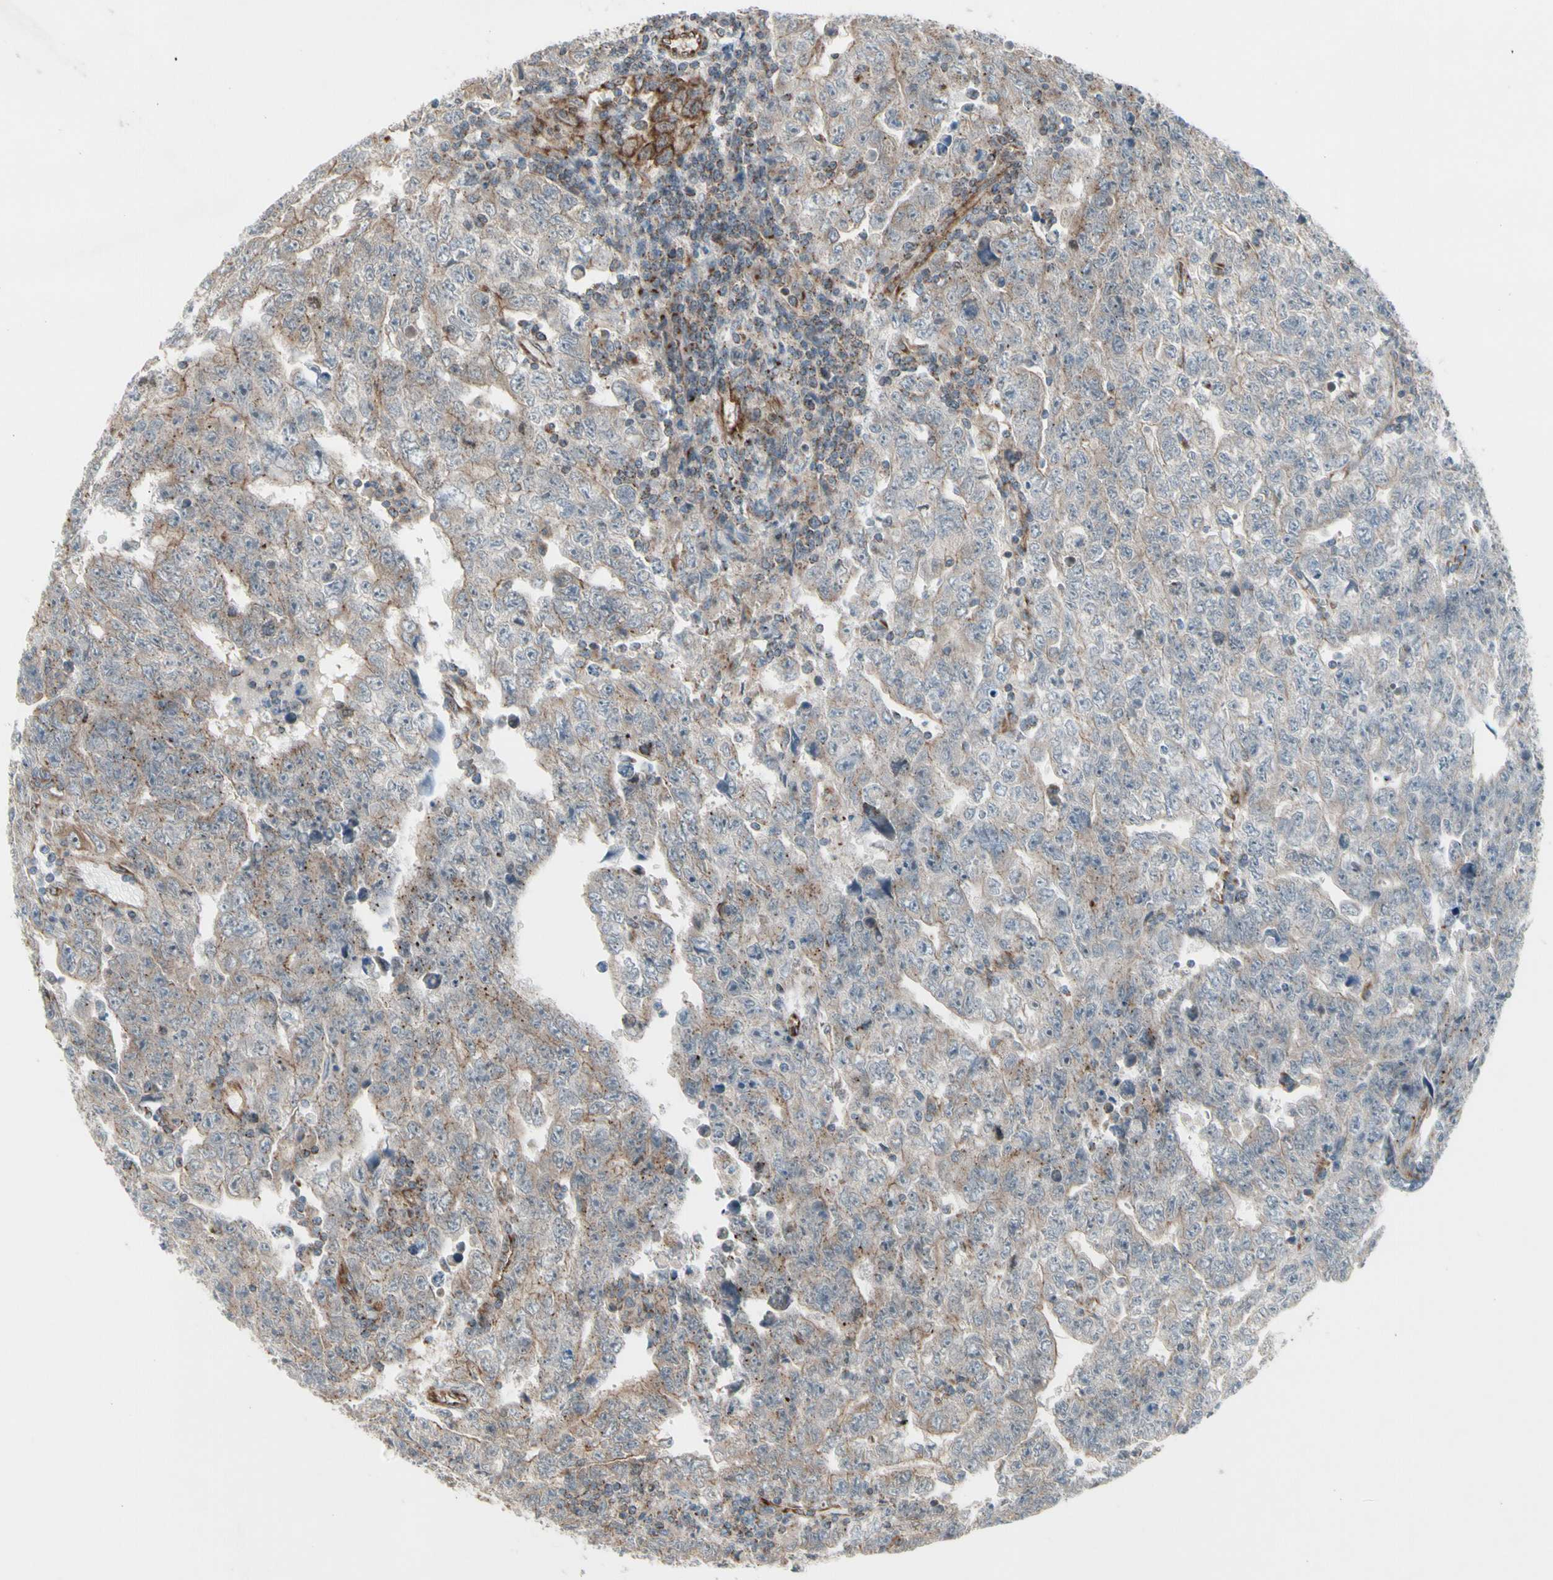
{"staining": {"intensity": "weak", "quantity": ">75%", "location": "cytoplasmic/membranous"}, "tissue": "testis cancer", "cell_type": "Tumor cells", "image_type": "cancer", "snomed": [{"axis": "morphology", "description": "Carcinoma, Embryonal, NOS"}, {"axis": "topography", "description": "Testis"}], "caption": "An IHC image of neoplastic tissue is shown. Protein staining in brown labels weak cytoplasmic/membranous positivity in testis cancer (embryonal carcinoma) within tumor cells. (brown staining indicates protein expression, while blue staining denotes nuclei).", "gene": "SLC39A9", "patient": {"sex": "male", "age": 28}}